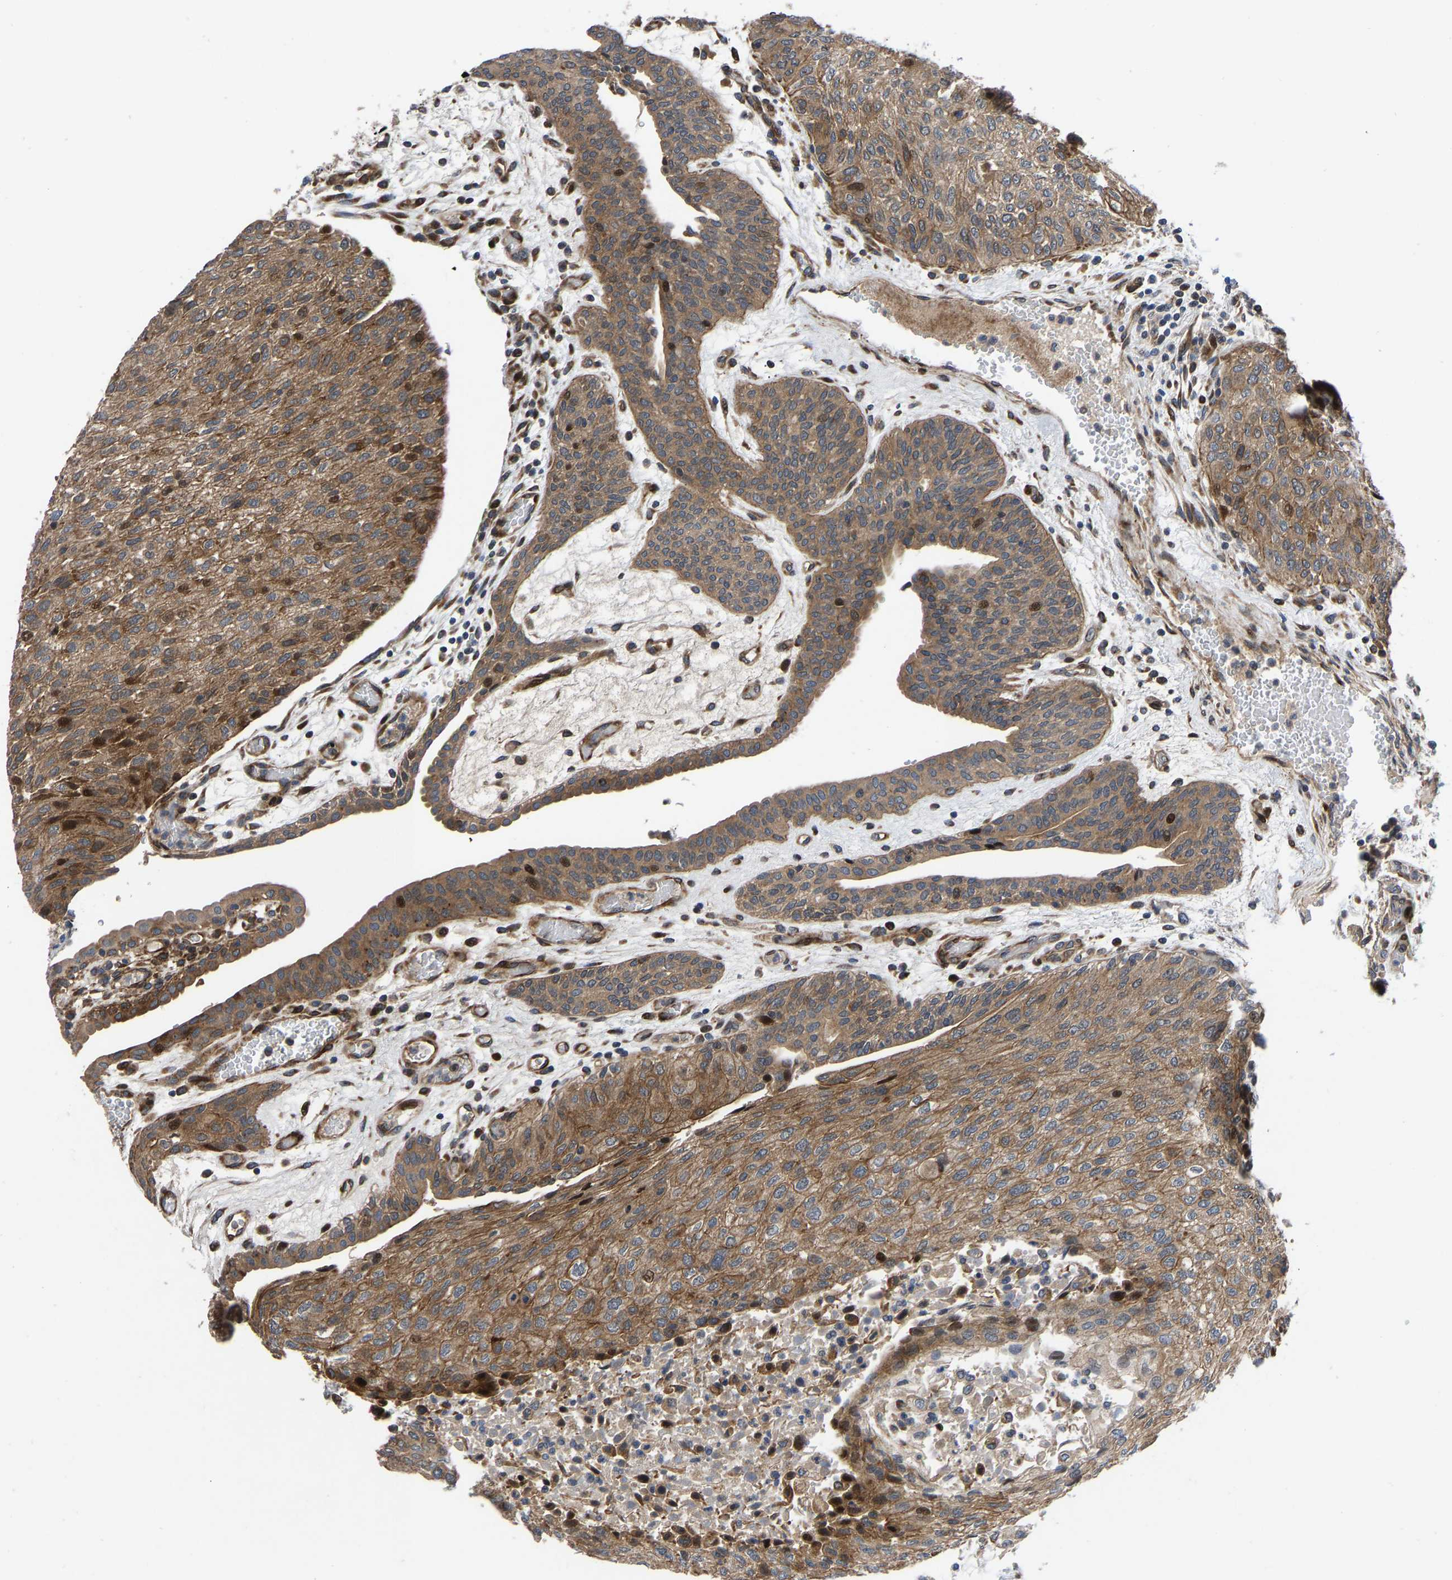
{"staining": {"intensity": "moderate", "quantity": ">75%", "location": "cytoplasmic/membranous,nuclear"}, "tissue": "urothelial cancer", "cell_type": "Tumor cells", "image_type": "cancer", "snomed": [{"axis": "morphology", "description": "Urothelial carcinoma, Low grade"}, {"axis": "morphology", "description": "Urothelial carcinoma, High grade"}, {"axis": "topography", "description": "Urinary bladder"}], "caption": "The image displays a brown stain indicating the presence of a protein in the cytoplasmic/membranous and nuclear of tumor cells in urothelial cancer.", "gene": "TMEM38B", "patient": {"sex": "male", "age": 35}}